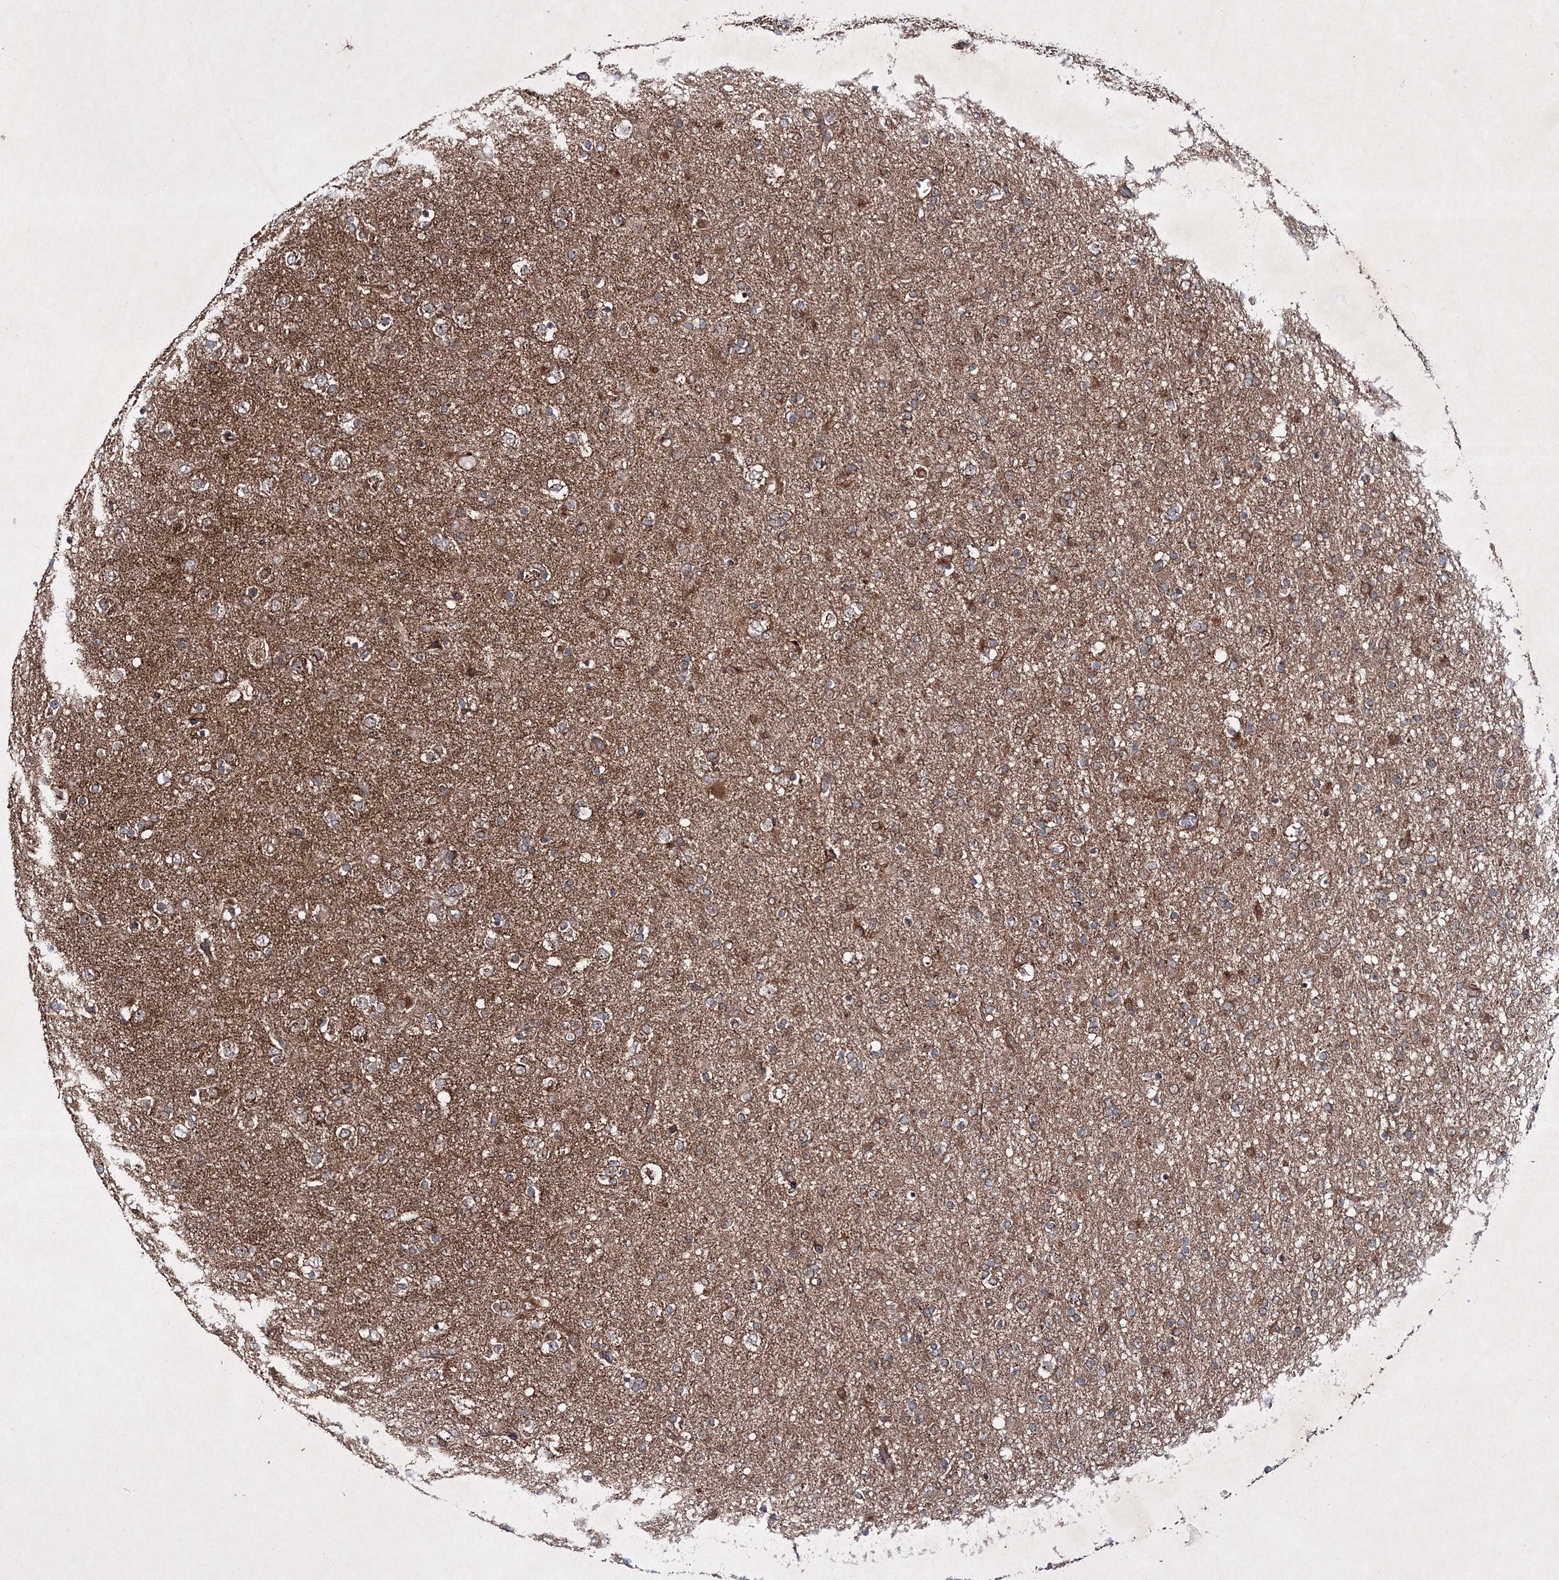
{"staining": {"intensity": "moderate", "quantity": "25%-75%", "location": "cytoplasmic/membranous"}, "tissue": "glioma", "cell_type": "Tumor cells", "image_type": "cancer", "snomed": [{"axis": "morphology", "description": "Glioma, malignant, Low grade"}, {"axis": "topography", "description": "Brain"}], "caption": "Brown immunohistochemical staining in malignant low-grade glioma reveals moderate cytoplasmic/membranous staining in approximately 25%-75% of tumor cells.", "gene": "SCRN3", "patient": {"sex": "male", "age": 65}}